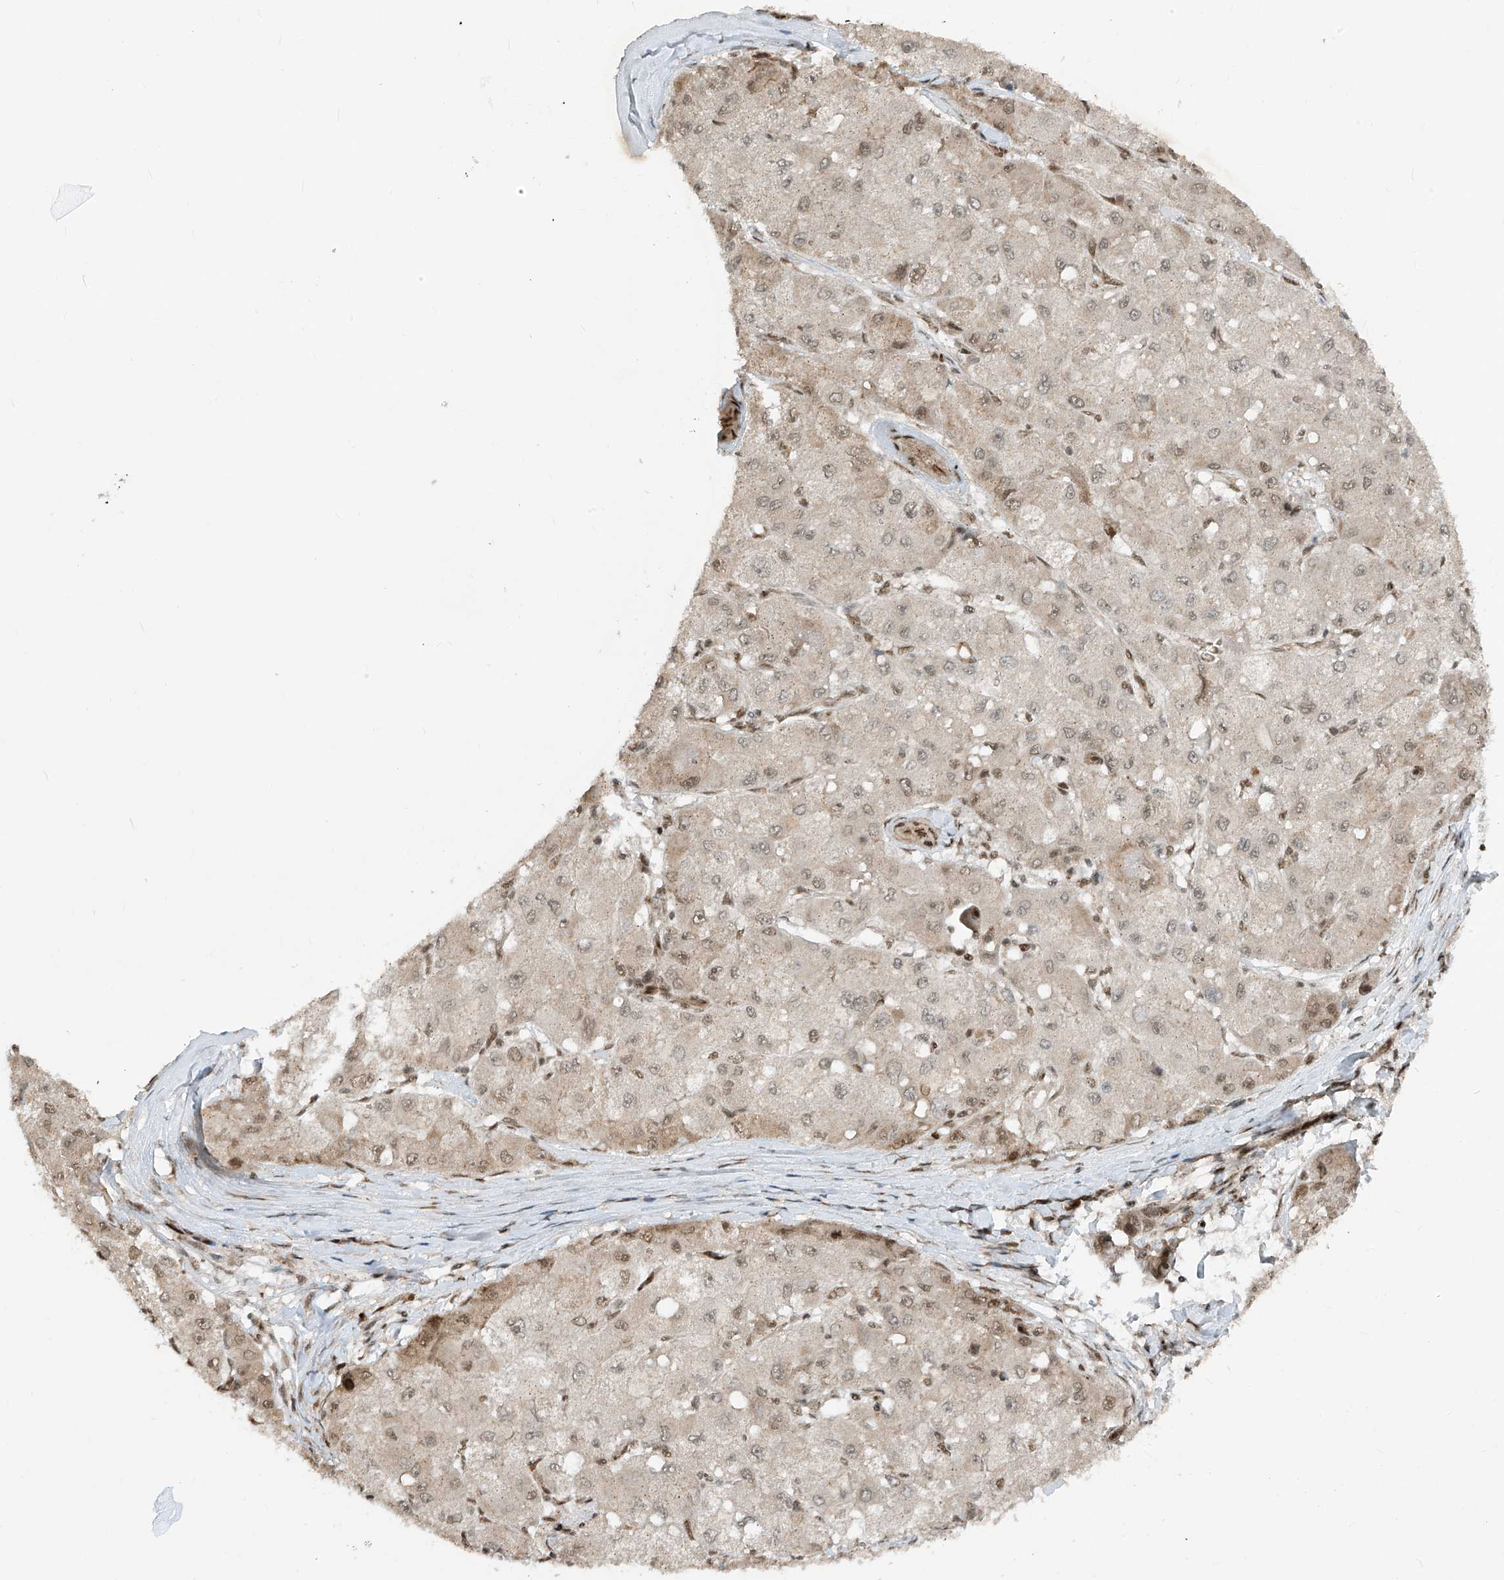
{"staining": {"intensity": "moderate", "quantity": "25%-75%", "location": "nuclear"}, "tissue": "liver cancer", "cell_type": "Tumor cells", "image_type": "cancer", "snomed": [{"axis": "morphology", "description": "Carcinoma, Hepatocellular, NOS"}, {"axis": "topography", "description": "Liver"}], "caption": "This micrograph reveals immunohistochemistry staining of liver hepatocellular carcinoma, with medium moderate nuclear staining in about 25%-75% of tumor cells.", "gene": "ARHGEF3", "patient": {"sex": "male", "age": 80}}